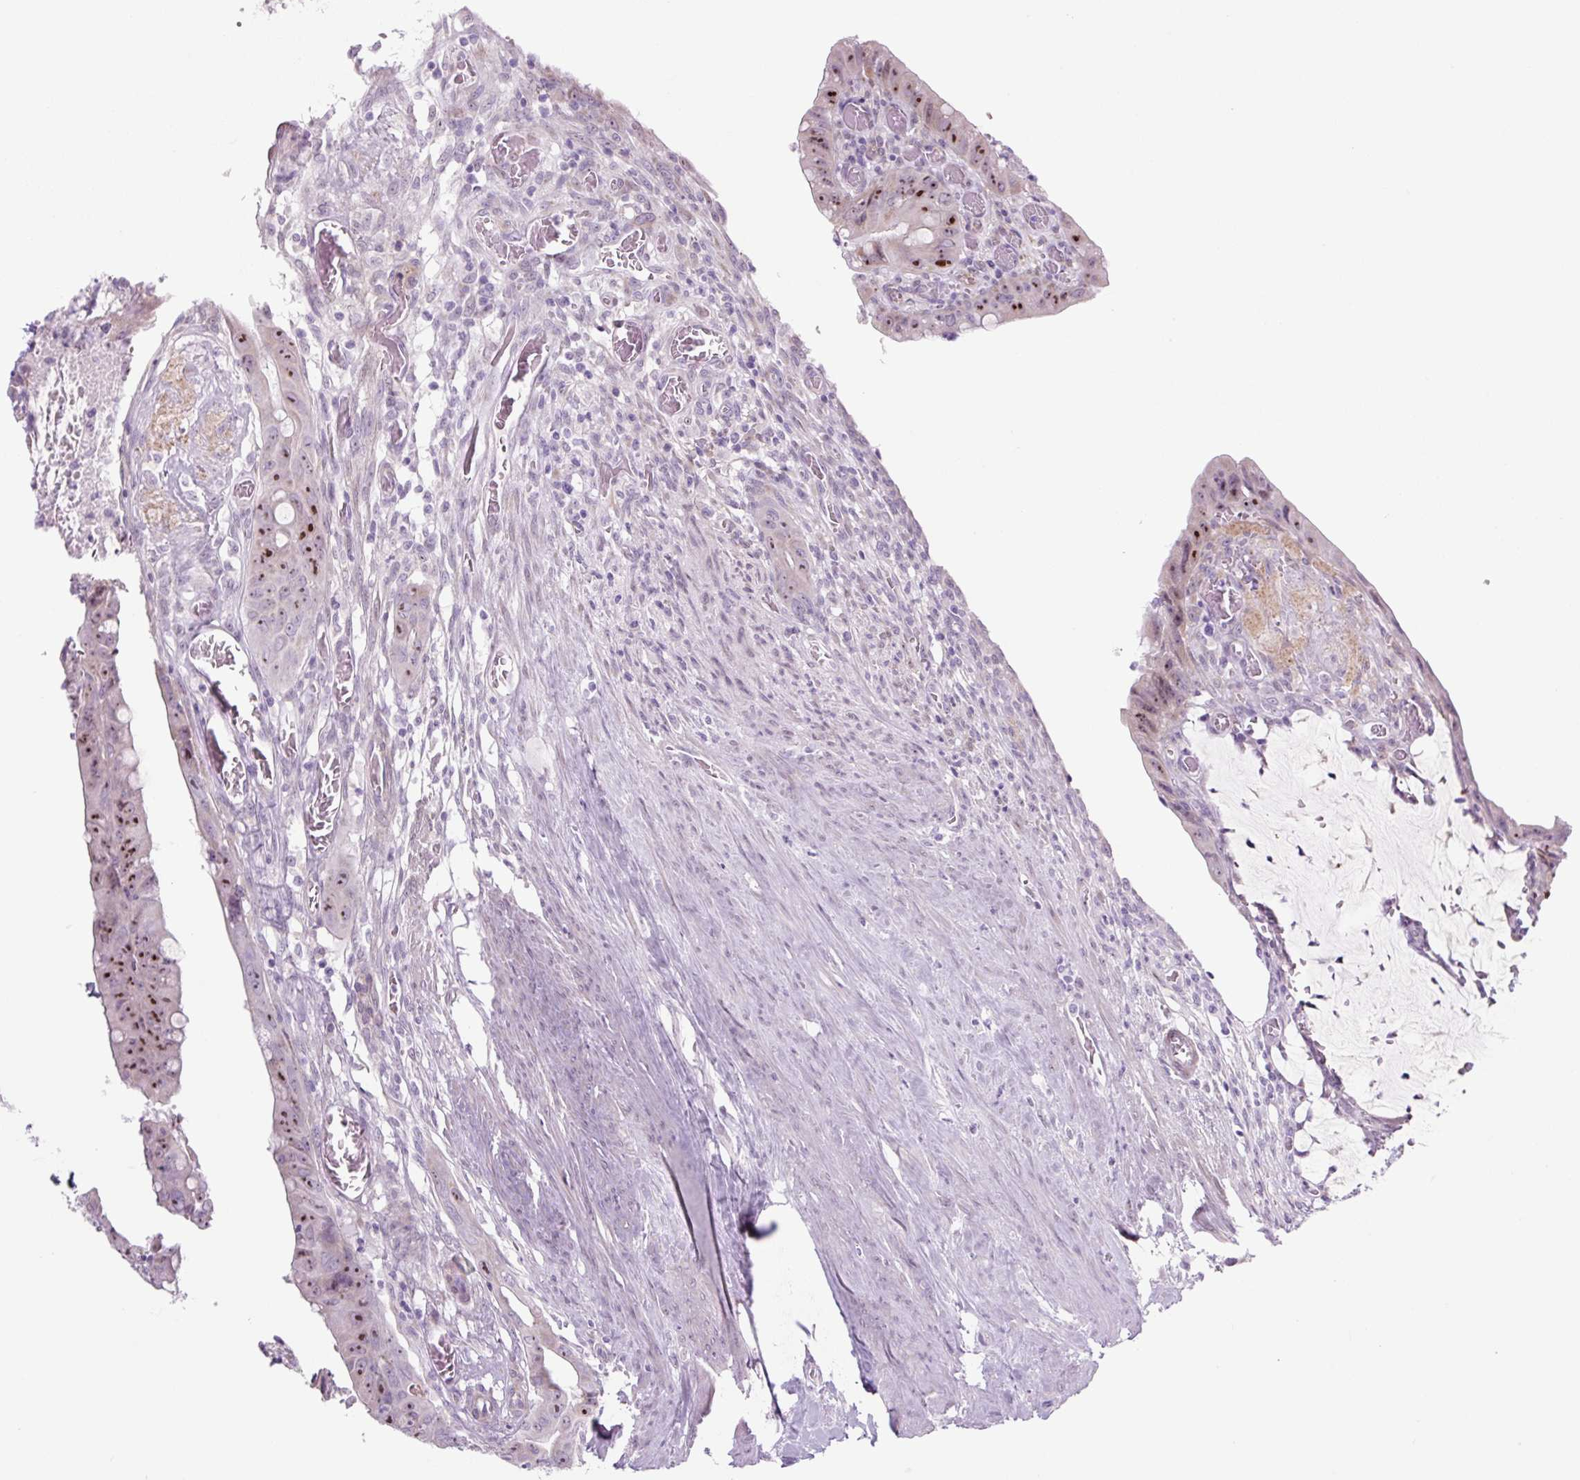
{"staining": {"intensity": "strong", "quantity": ">75%", "location": "nuclear"}, "tissue": "colorectal cancer", "cell_type": "Tumor cells", "image_type": "cancer", "snomed": [{"axis": "morphology", "description": "Adenocarcinoma, NOS"}, {"axis": "topography", "description": "Rectum"}], "caption": "Colorectal cancer (adenocarcinoma) stained with DAB immunohistochemistry (IHC) reveals high levels of strong nuclear expression in approximately >75% of tumor cells.", "gene": "RRS1", "patient": {"sex": "male", "age": 78}}